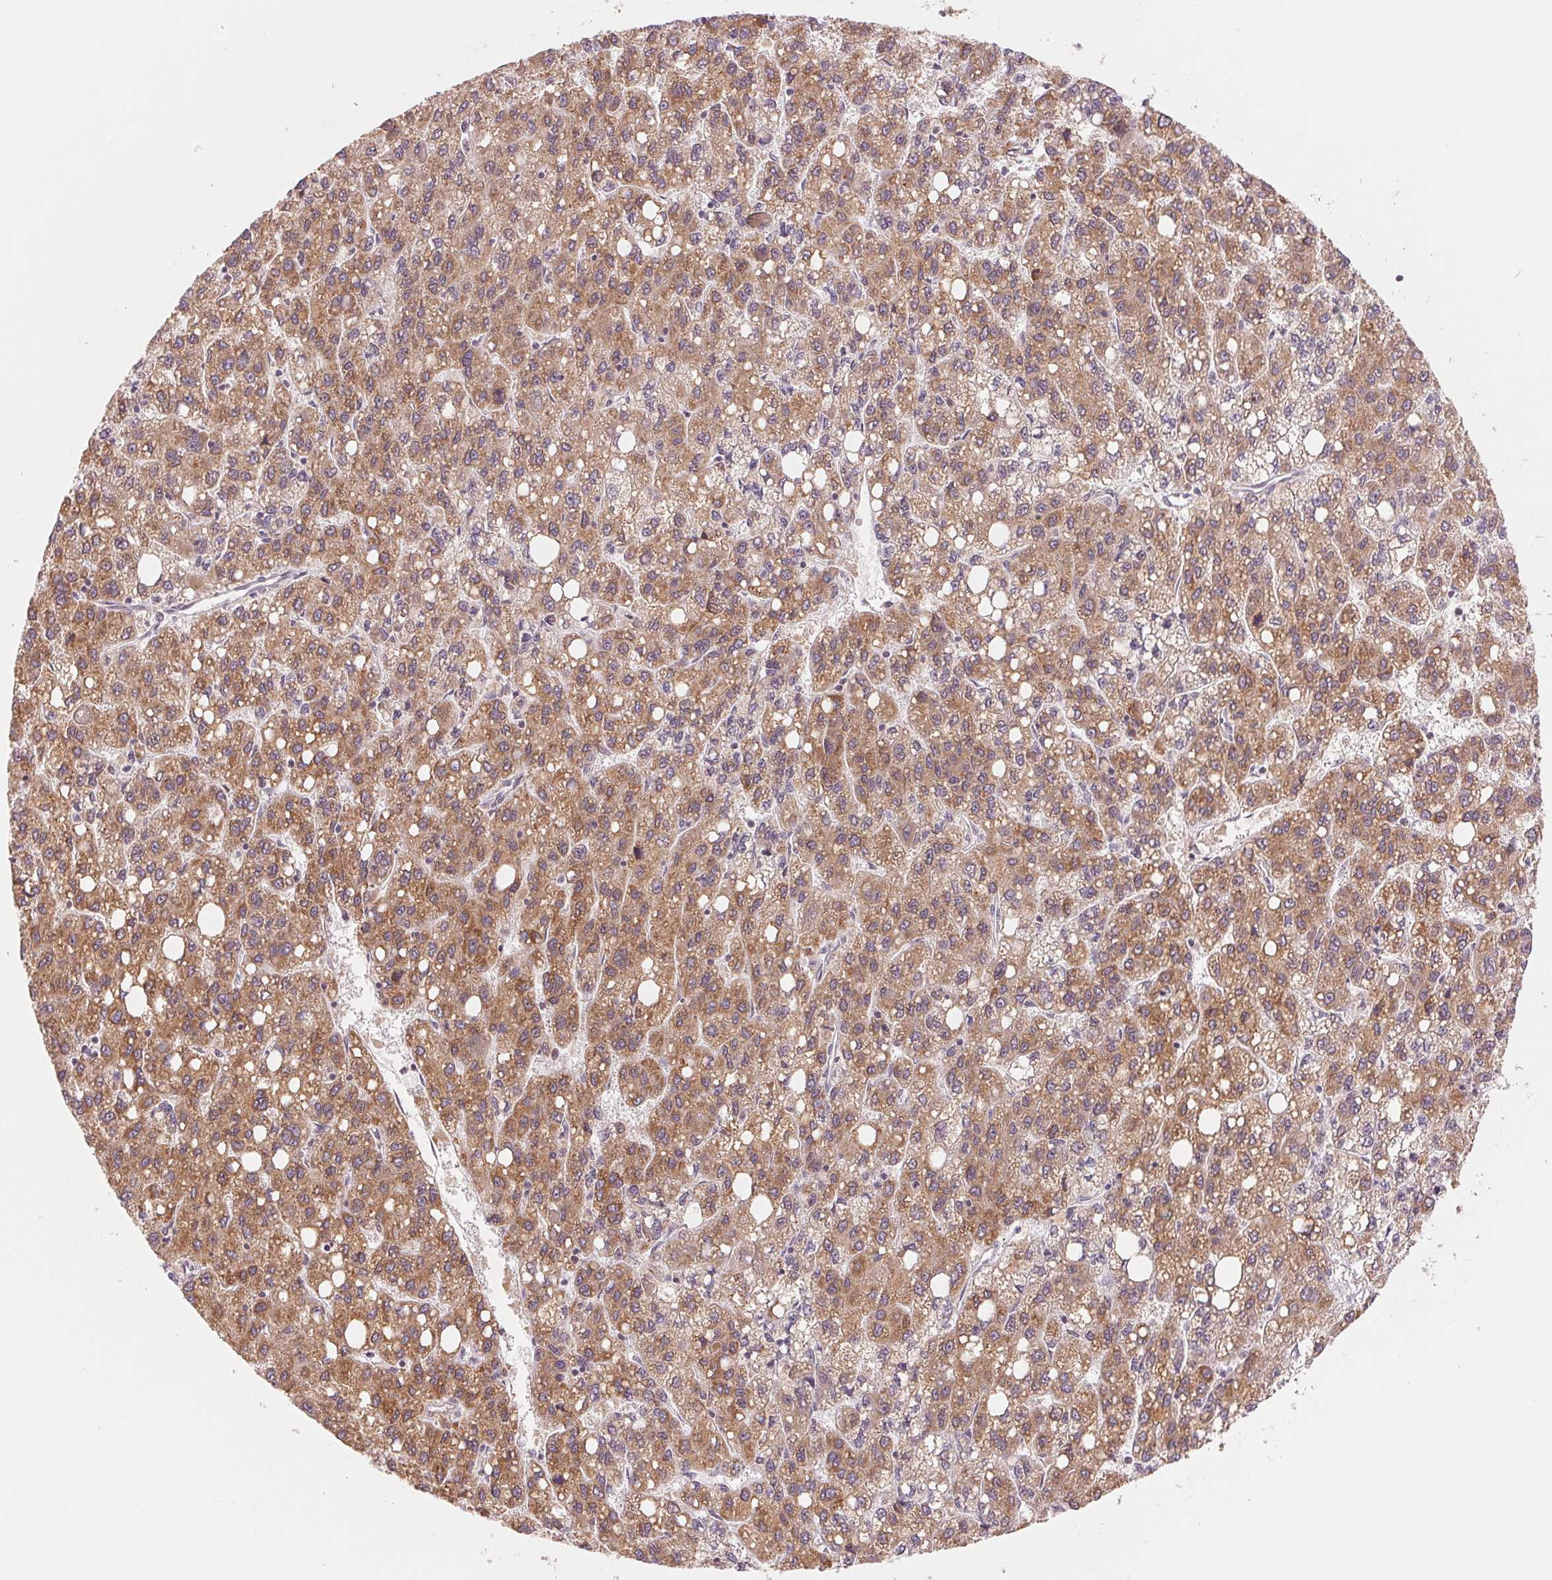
{"staining": {"intensity": "moderate", "quantity": ">75%", "location": "cytoplasmic/membranous"}, "tissue": "liver cancer", "cell_type": "Tumor cells", "image_type": "cancer", "snomed": [{"axis": "morphology", "description": "Carcinoma, Hepatocellular, NOS"}, {"axis": "topography", "description": "Liver"}], "caption": "Liver hepatocellular carcinoma was stained to show a protein in brown. There is medium levels of moderate cytoplasmic/membranous expression in approximately >75% of tumor cells.", "gene": "TECR", "patient": {"sex": "female", "age": 82}}